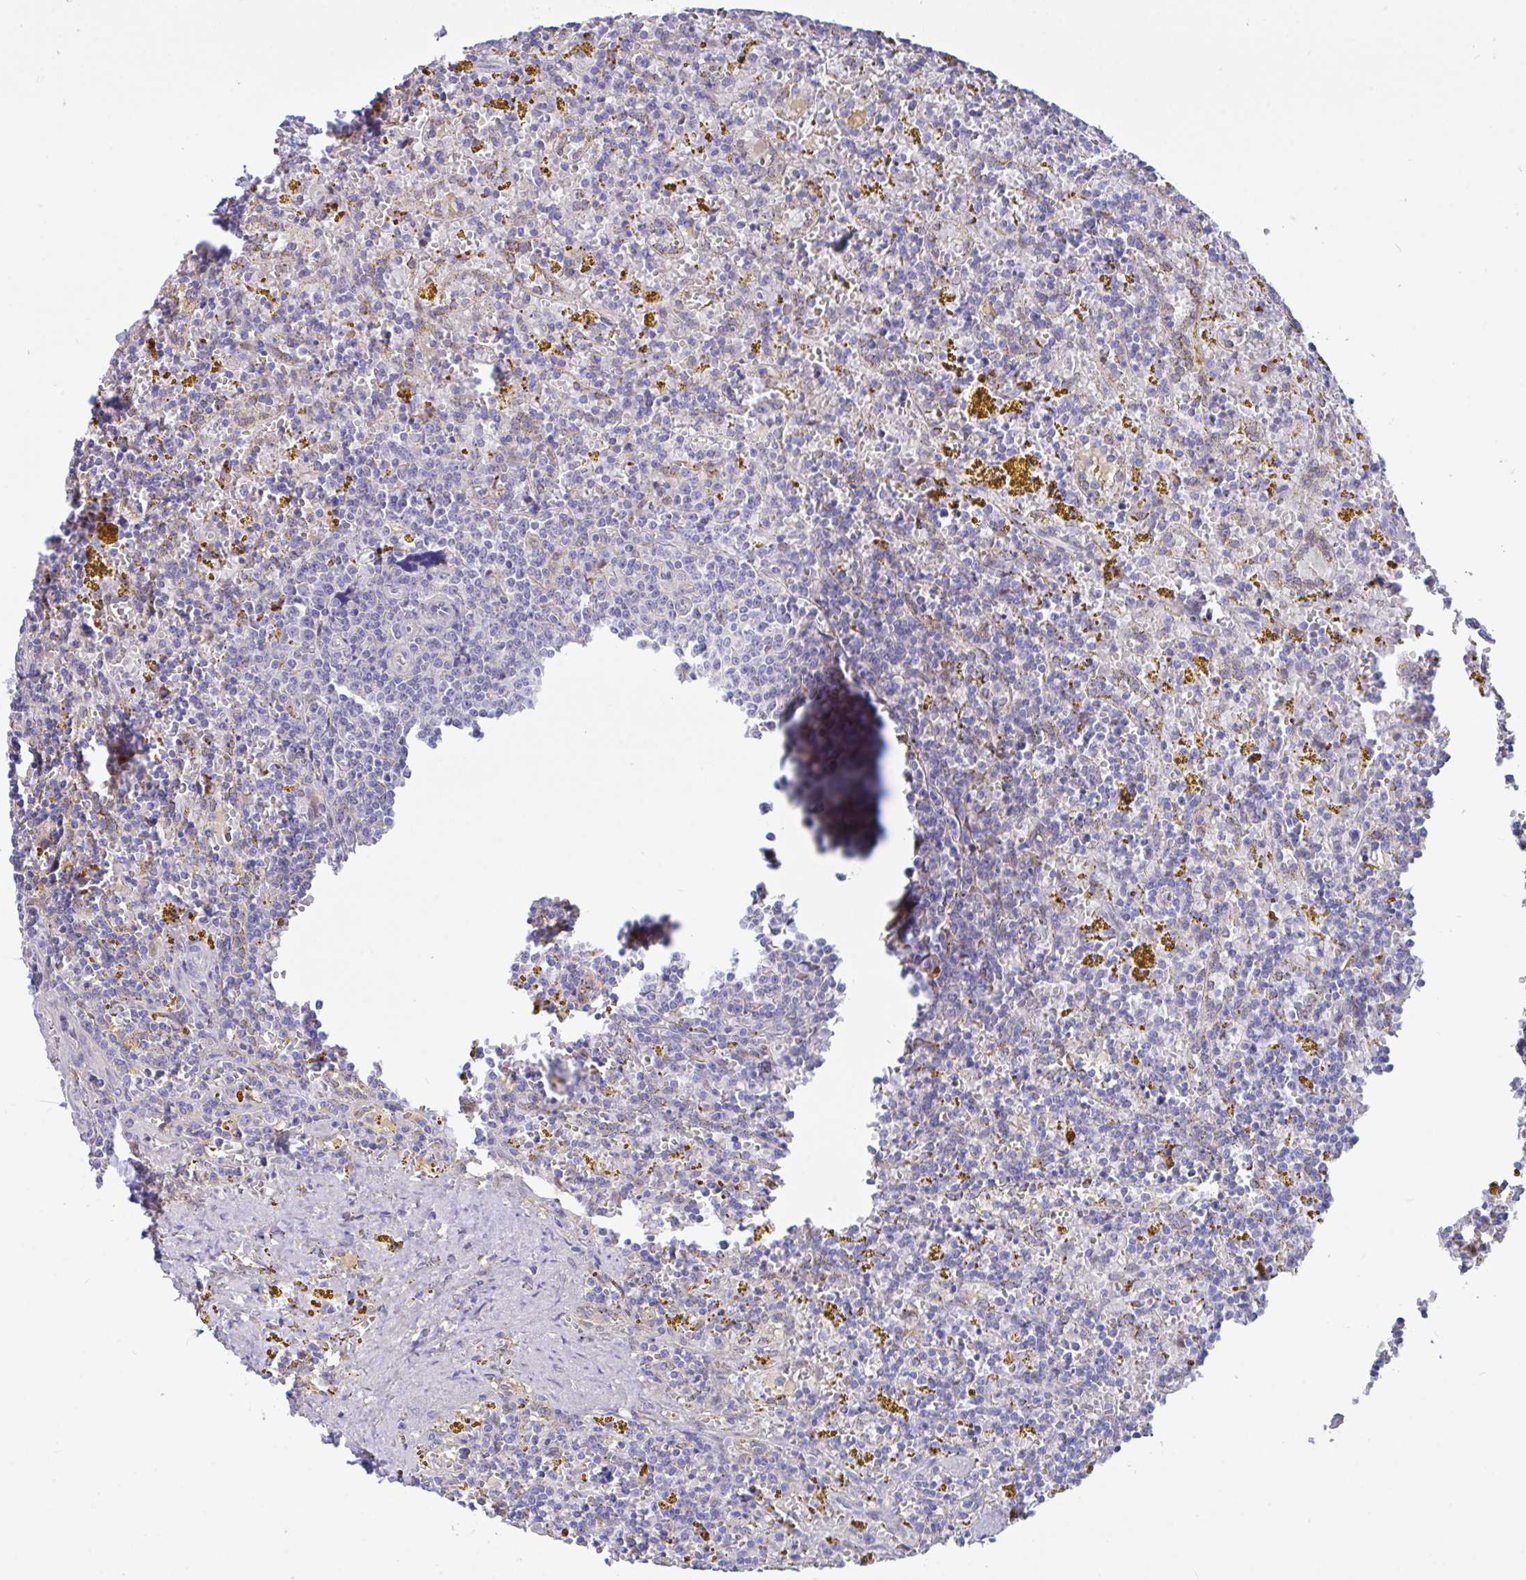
{"staining": {"intensity": "negative", "quantity": "none", "location": "none"}, "tissue": "lymphoma", "cell_type": "Tumor cells", "image_type": "cancer", "snomed": [{"axis": "morphology", "description": "Malignant lymphoma, non-Hodgkin's type, Low grade"}, {"axis": "topography", "description": "Spleen"}, {"axis": "topography", "description": "Lymph node"}], "caption": "The image reveals no significant staining in tumor cells of lymphoma.", "gene": "L3HYPDH", "patient": {"sex": "female", "age": 66}}